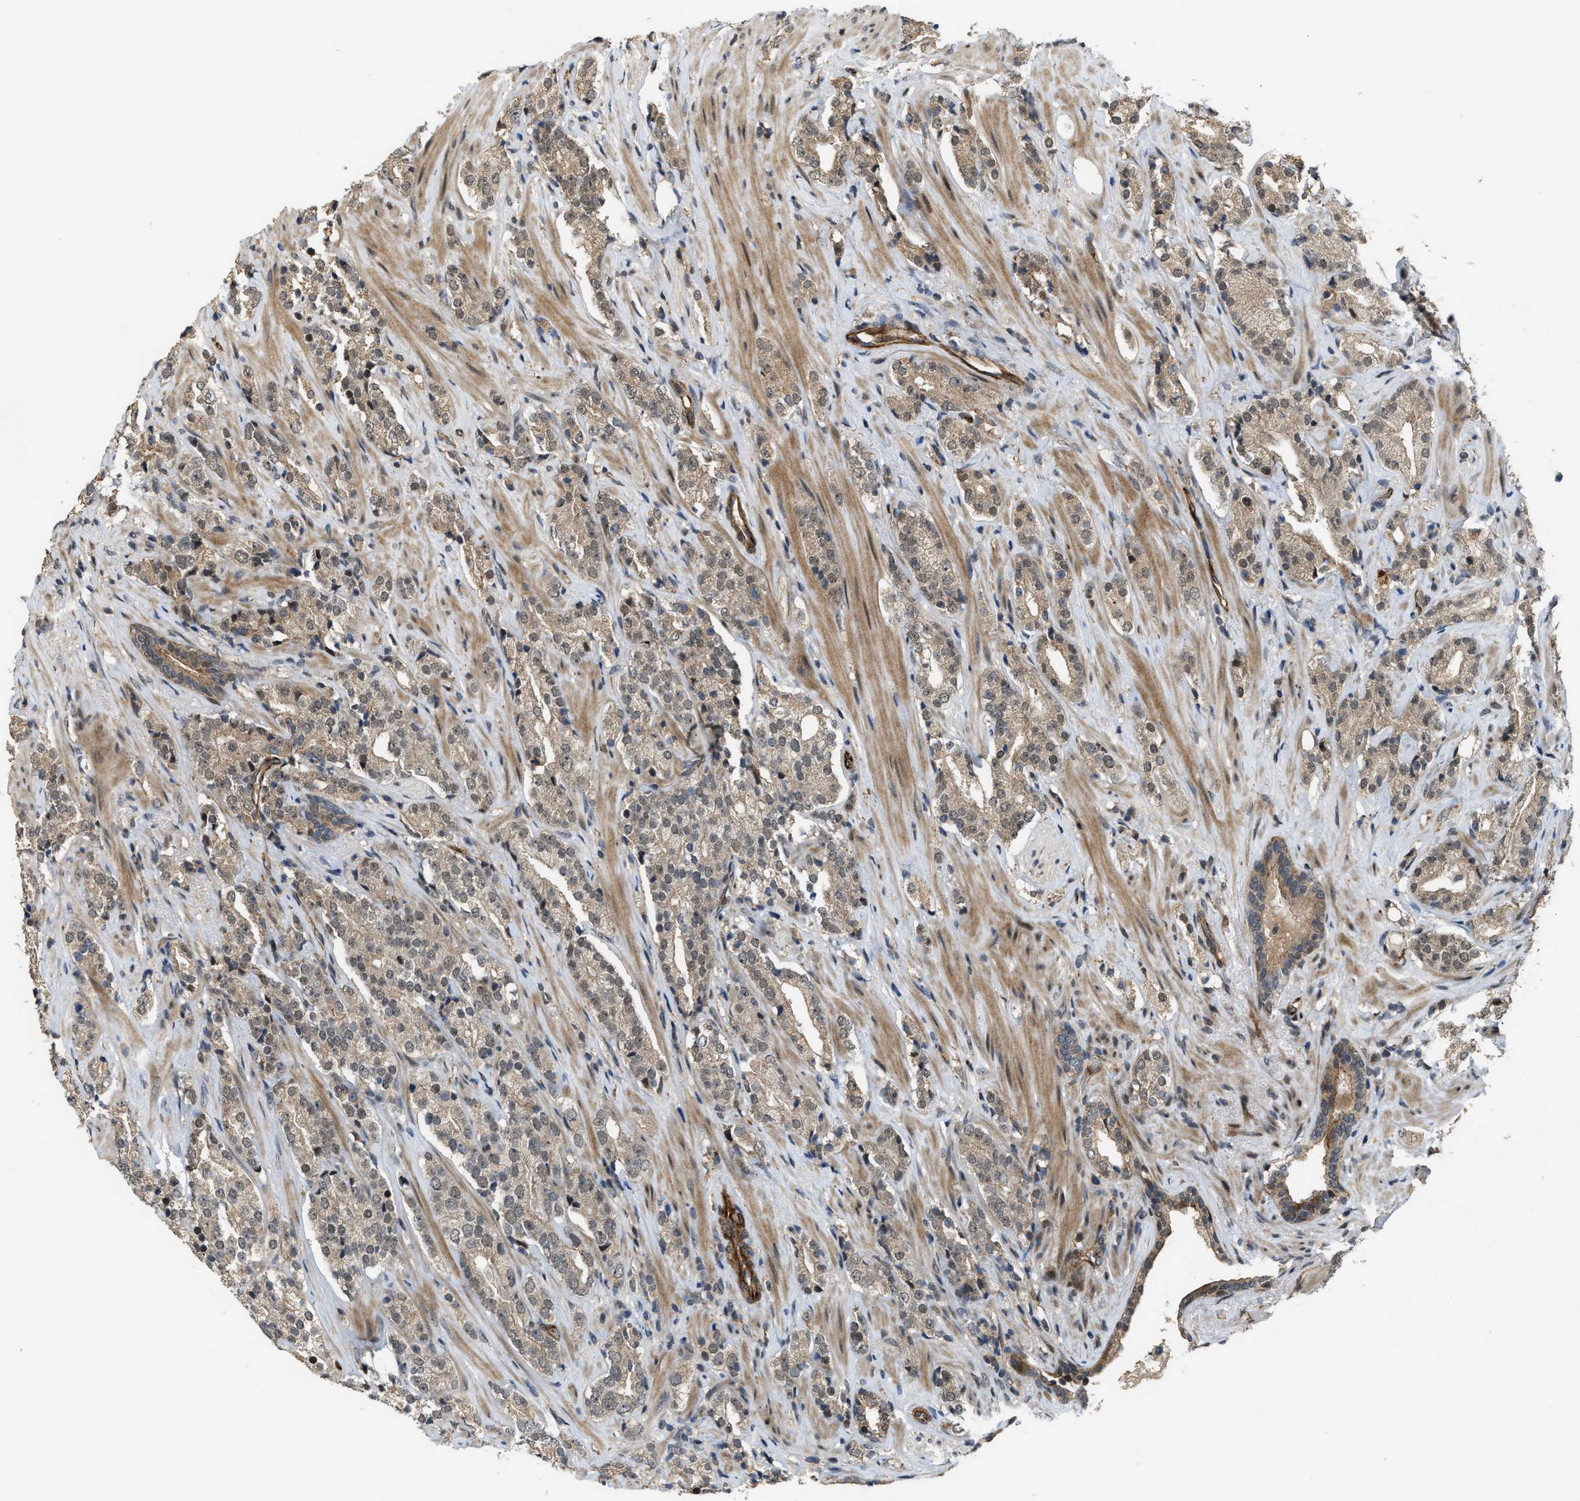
{"staining": {"intensity": "weak", "quantity": ">75%", "location": "cytoplasmic/membranous"}, "tissue": "prostate cancer", "cell_type": "Tumor cells", "image_type": "cancer", "snomed": [{"axis": "morphology", "description": "Adenocarcinoma, High grade"}, {"axis": "topography", "description": "Prostate"}], "caption": "Immunohistochemical staining of human prostate adenocarcinoma (high-grade) displays low levels of weak cytoplasmic/membranous protein positivity in approximately >75% of tumor cells.", "gene": "DPF2", "patient": {"sex": "male", "age": 71}}